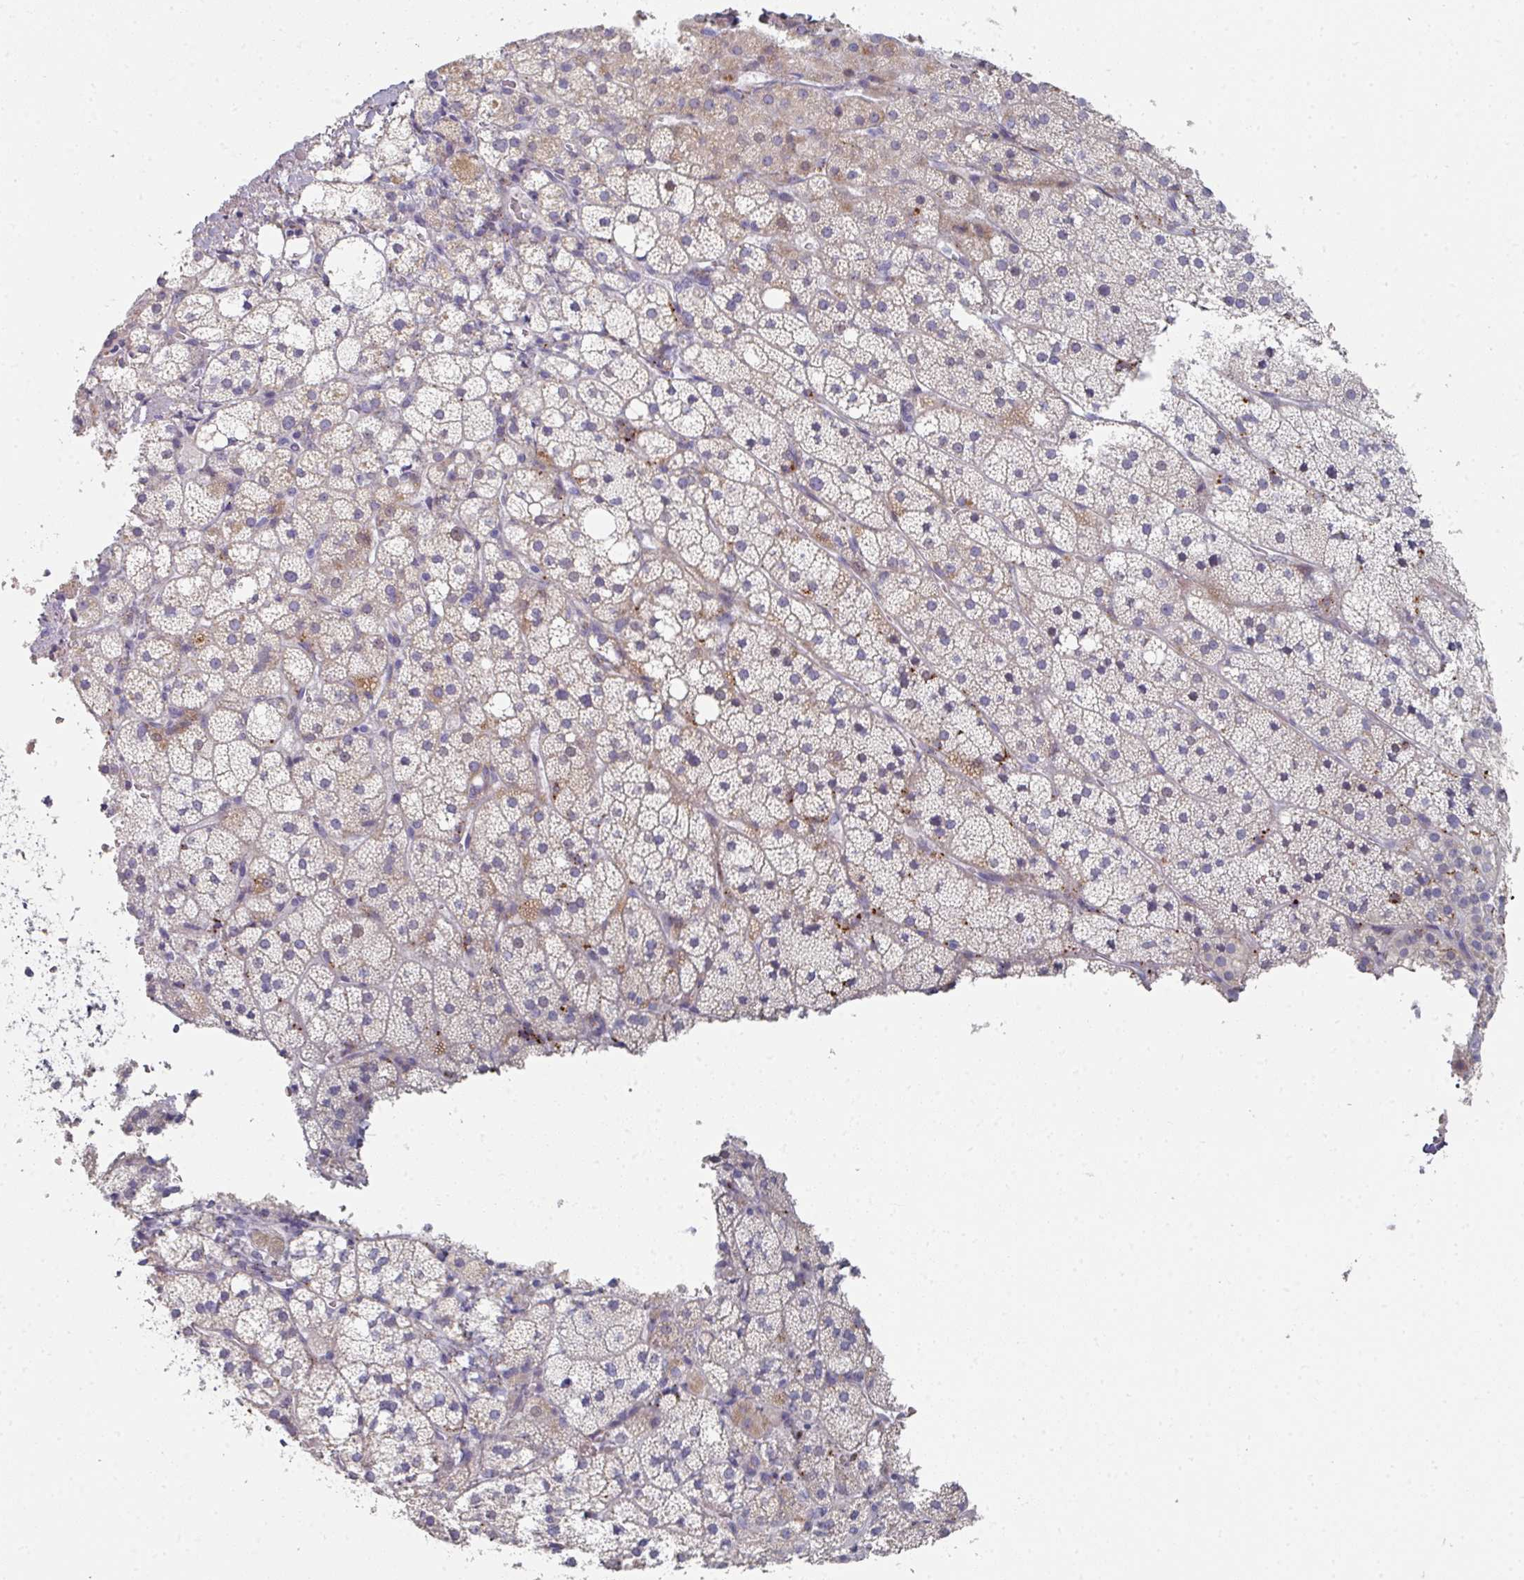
{"staining": {"intensity": "moderate", "quantity": "<25%", "location": "cytoplasmic/membranous"}, "tissue": "adrenal gland", "cell_type": "Glandular cells", "image_type": "normal", "snomed": [{"axis": "morphology", "description": "Normal tissue, NOS"}, {"axis": "topography", "description": "Adrenal gland"}], "caption": "Protein expression by immunohistochemistry reveals moderate cytoplasmic/membranous expression in about <25% of glandular cells in unremarkable adrenal gland. The staining was performed using DAB (3,3'-diaminobenzidine) to visualize the protein expression in brown, while the nuclei were stained in blue with hematoxylin (Magnification: 20x).", "gene": "NT5C1A", "patient": {"sex": "male", "age": 53}}